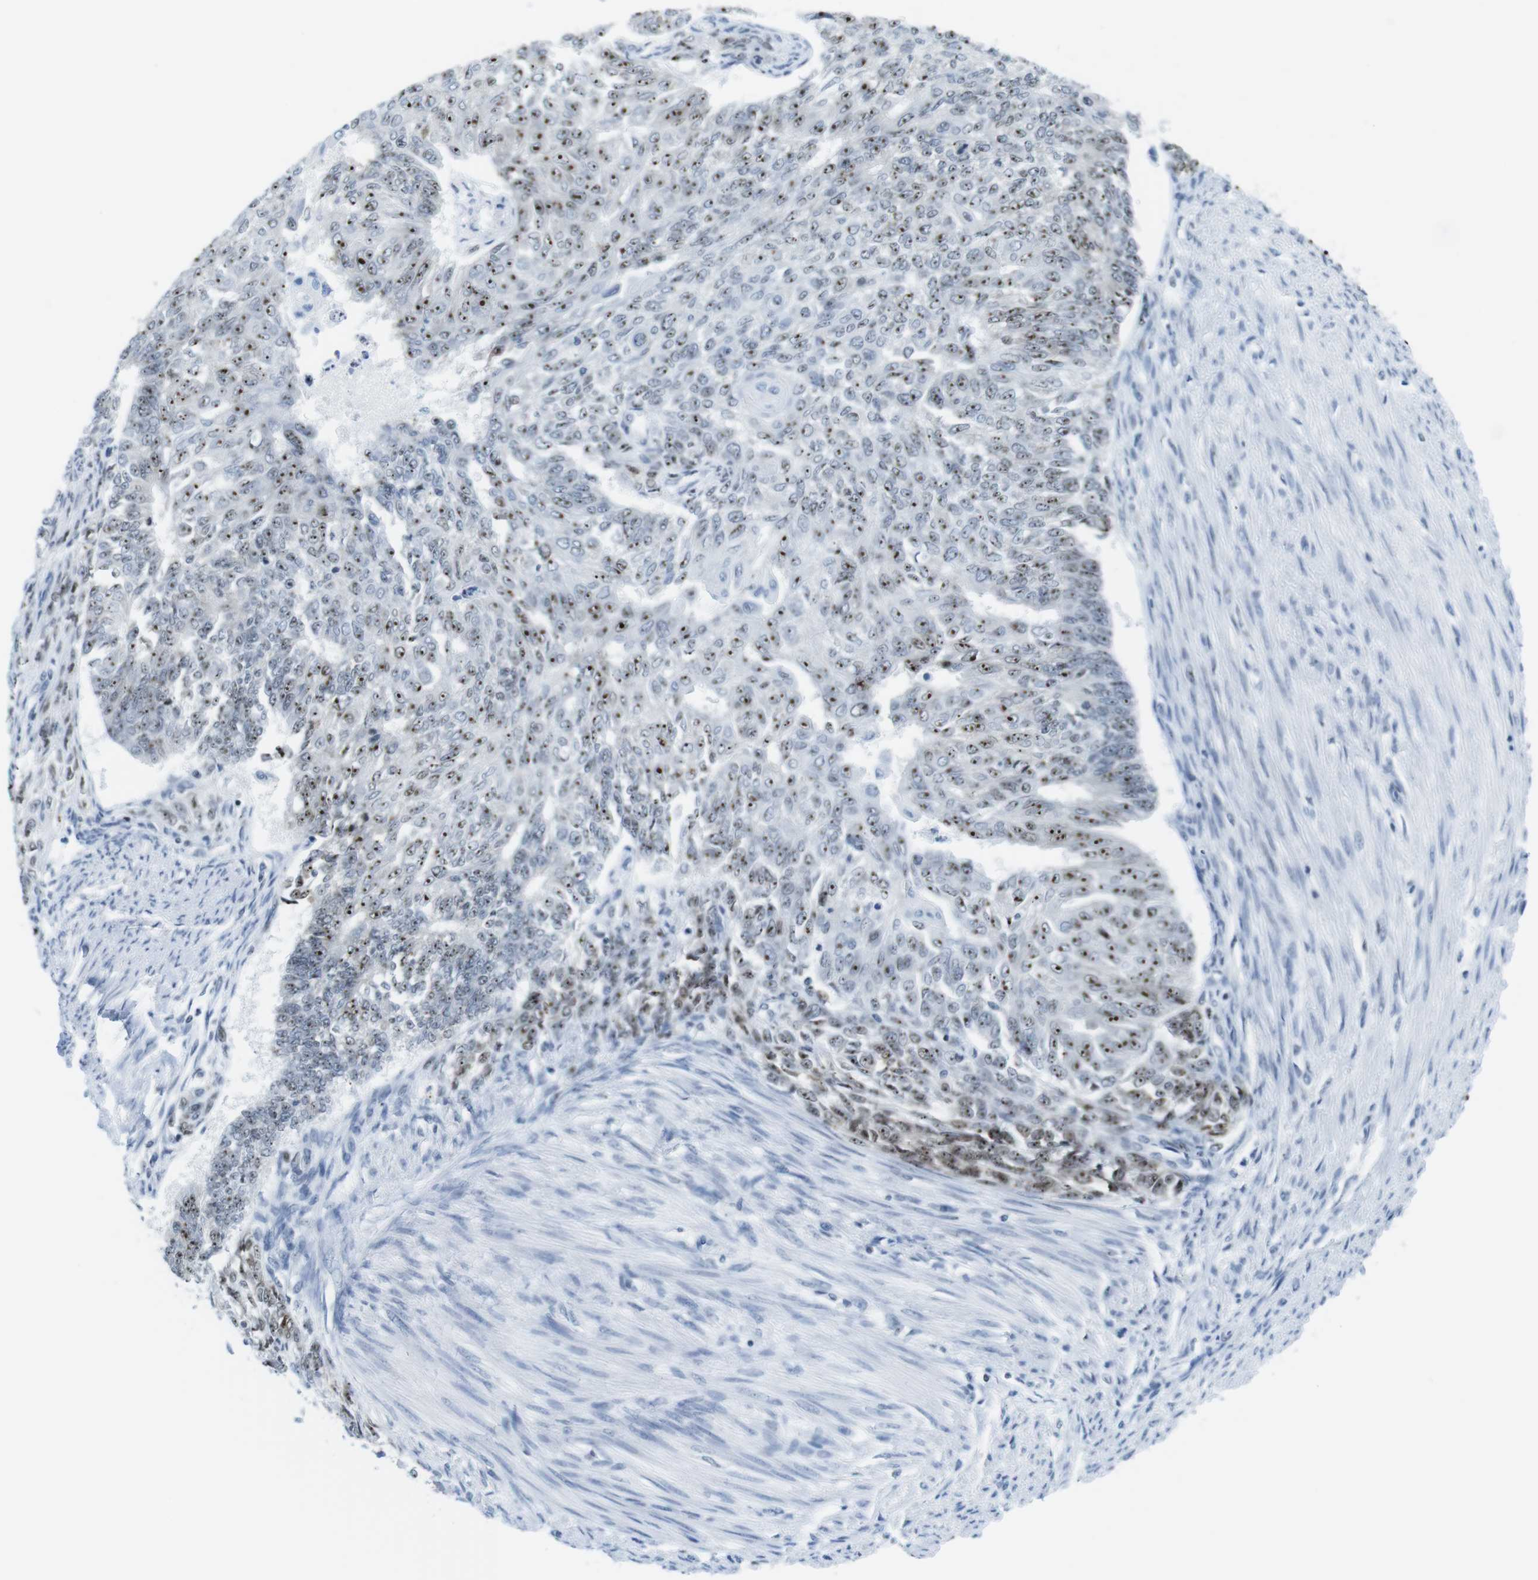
{"staining": {"intensity": "moderate", "quantity": ">75%", "location": "nuclear"}, "tissue": "endometrial cancer", "cell_type": "Tumor cells", "image_type": "cancer", "snomed": [{"axis": "morphology", "description": "Adenocarcinoma, NOS"}, {"axis": "topography", "description": "Endometrium"}], "caption": "Immunohistochemistry (IHC) micrograph of human endometrial cancer stained for a protein (brown), which demonstrates medium levels of moderate nuclear staining in about >75% of tumor cells.", "gene": "NIFK", "patient": {"sex": "female", "age": 32}}